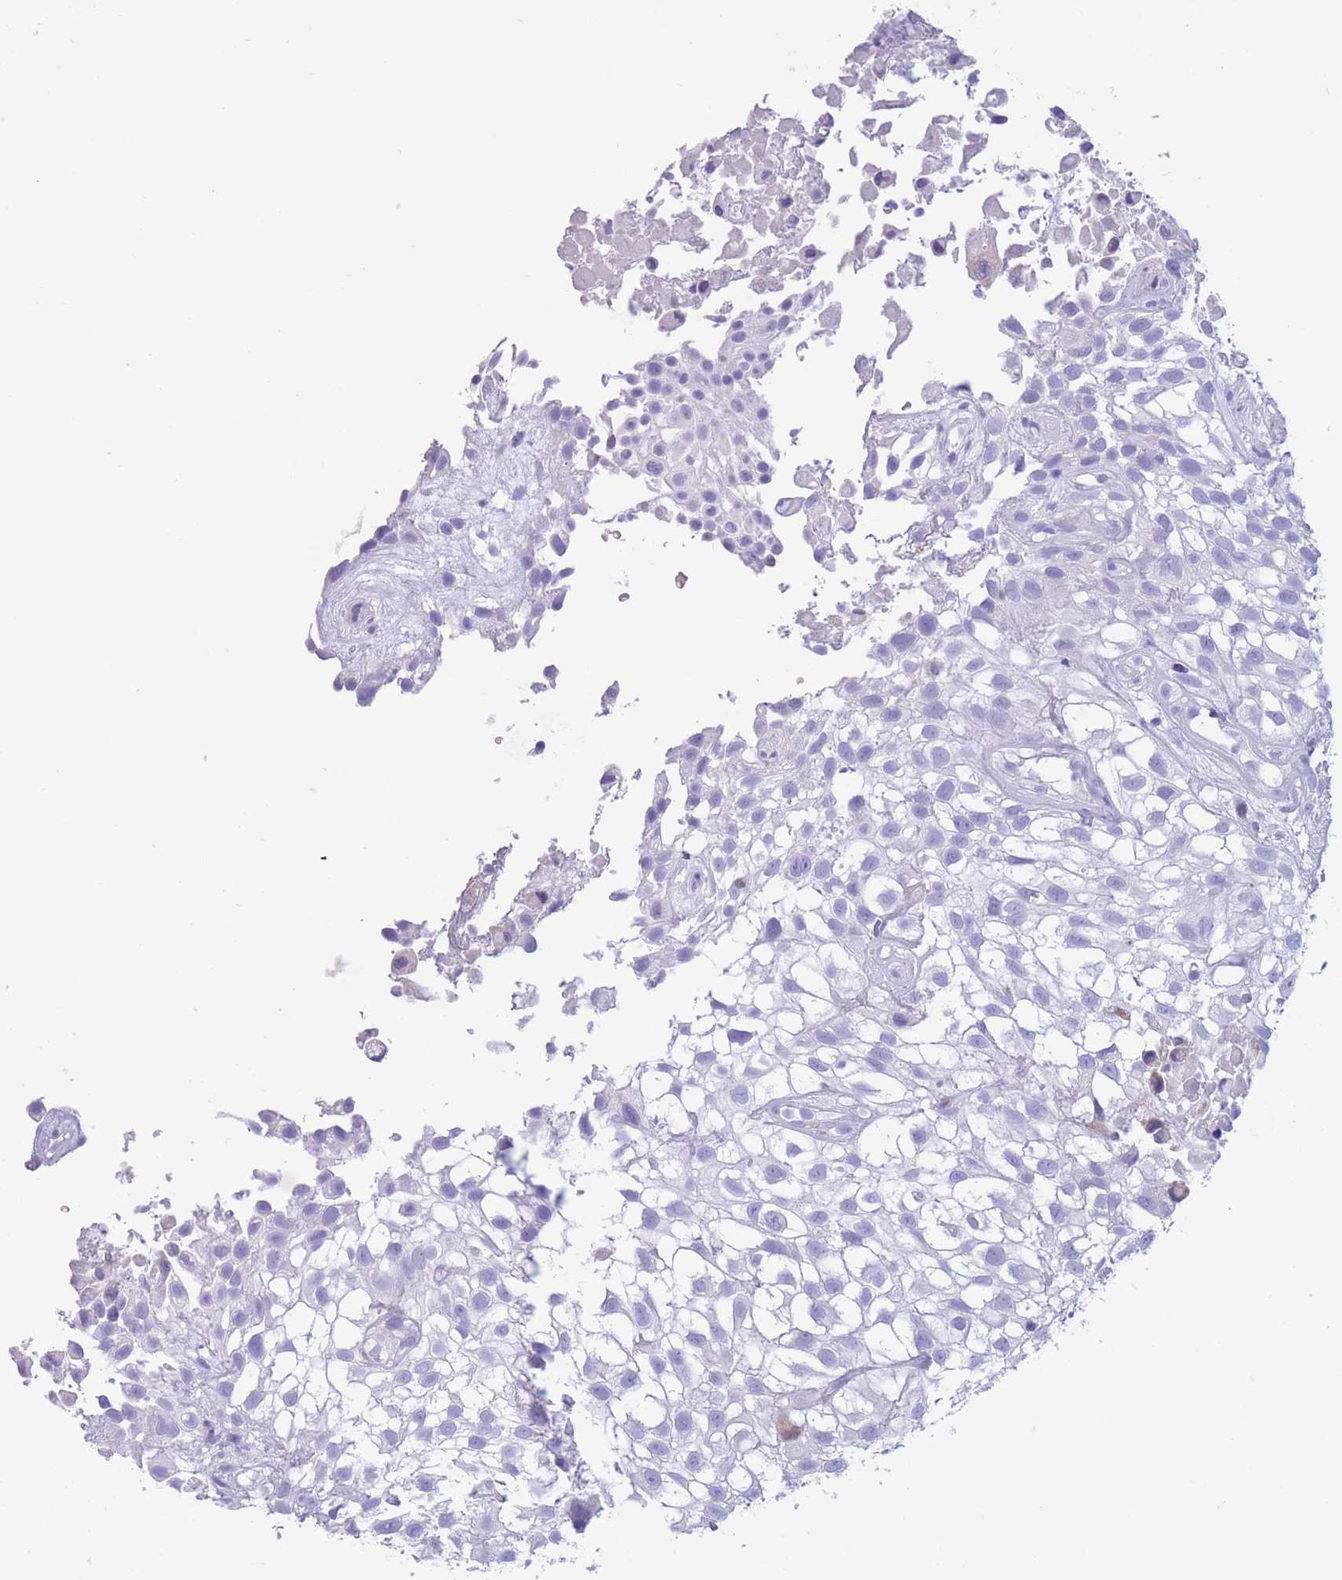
{"staining": {"intensity": "negative", "quantity": "none", "location": "none"}, "tissue": "urothelial cancer", "cell_type": "Tumor cells", "image_type": "cancer", "snomed": [{"axis": "morphology", "description": "Urothelial carcinoma, High grade"}, {"axis": "topography", "description": "Urinary bladder"}], "caption": "High-grade urothelial carcinoma was stained to show a protein in brown. There is no significant positivity in tumor cells. (Immunohistochemistry (ihc), brightfield microscopy, high magnification).", "gene": "COL27A1", "patient": {"sex": "male", "age": 56}}